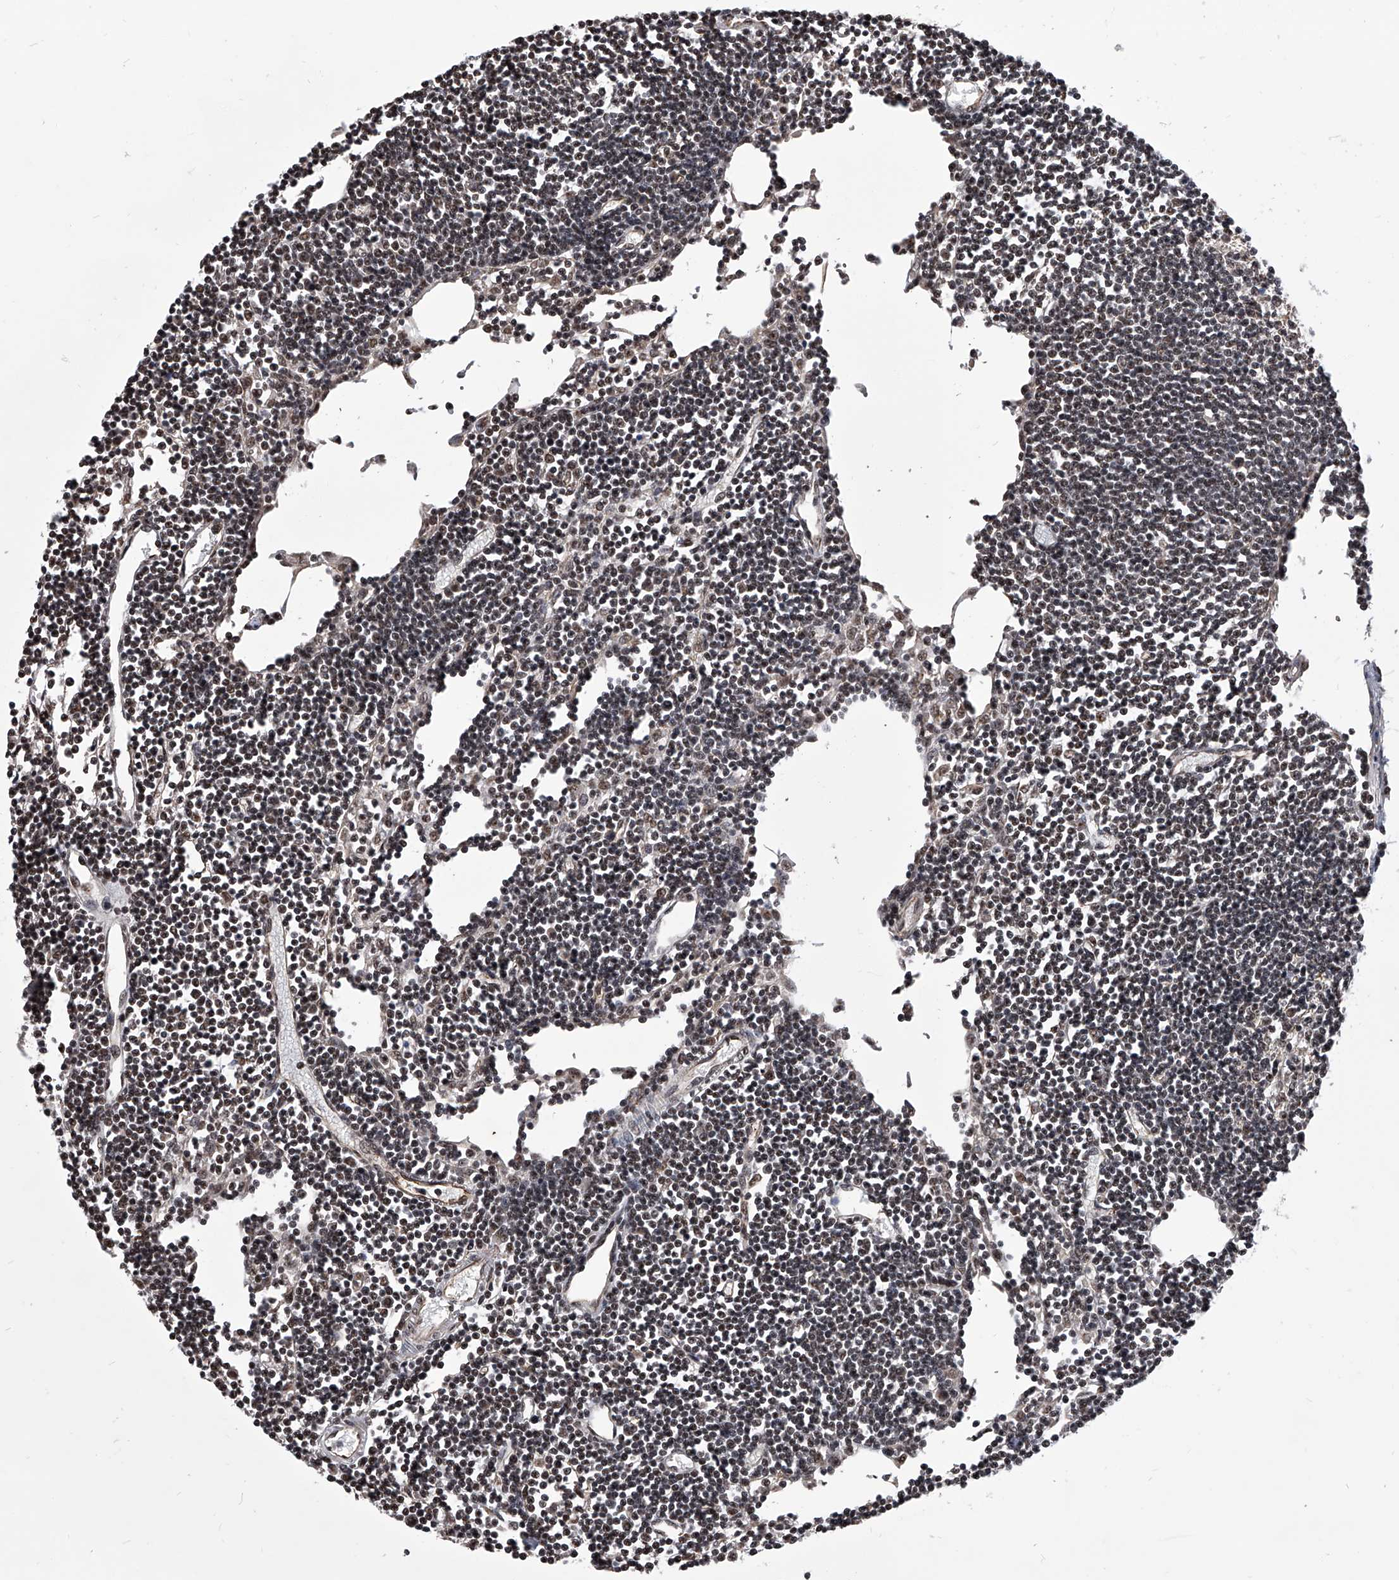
{"staining": {"intensity": "moderate", "quantity": "<25%", "location": "nuclear"}, "tissue": "lymph node", "cell_type": "Non-germinal center cells", "image_type": "normal", "snomed": [{"axis": "morphology", "description": "Normal tissue, NOS"}, {"axis": "topography", "description": "Lymph node"}], "caption": "The image shows staining of normal lymph node, revealing moderate nuclear protein staining (brown color) within non-germinal center cells.", "gene": "ZNF76", "patient": {"sex": "female", "age": 11}}